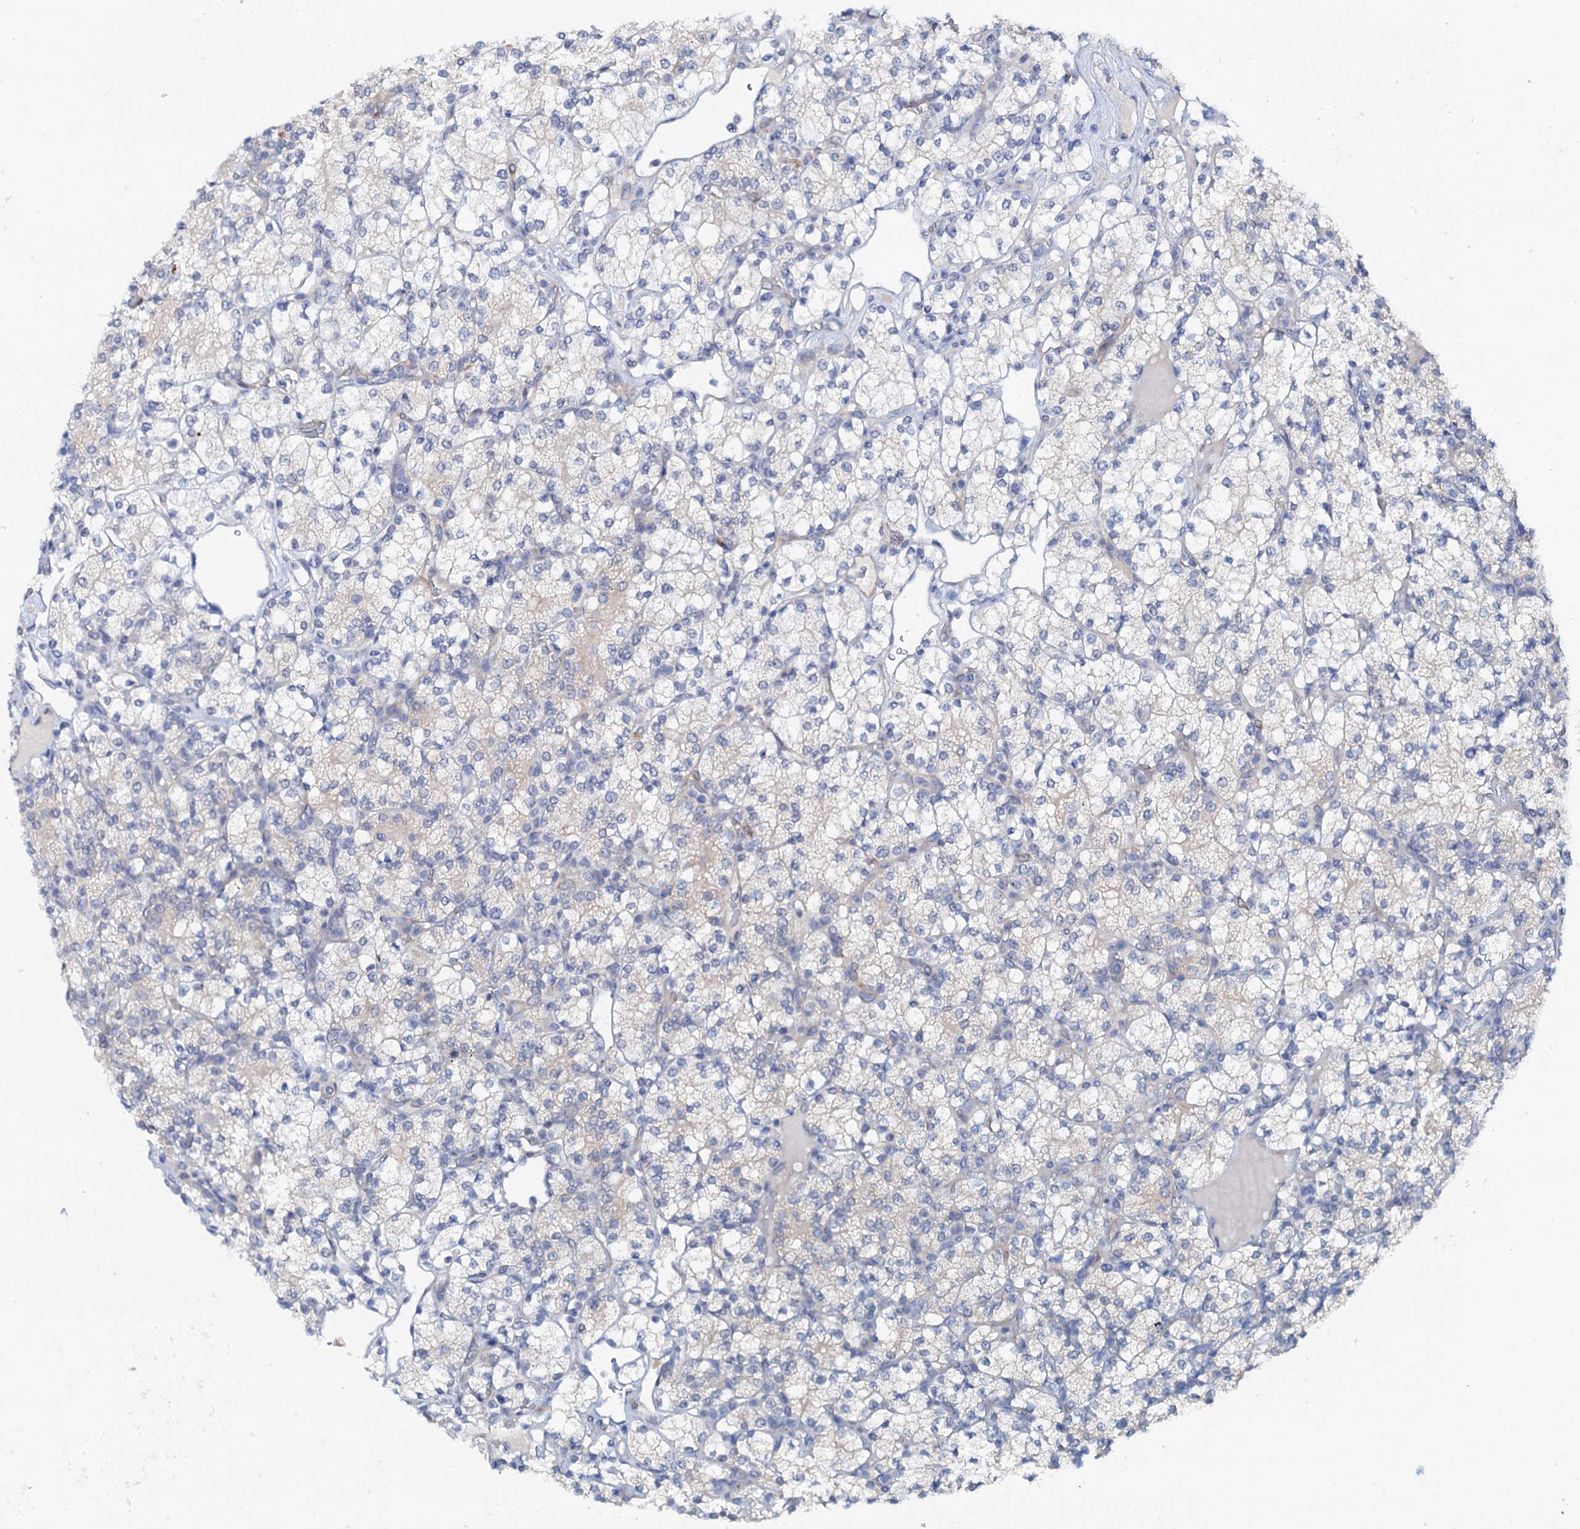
{"staining": {"intensity": "negative", "quantity": "none", "location": "none"}, "tissue": "renal cancer", "cell_type": "Tumor cells", "image_type": "cancer", "snomed": [{"axis": "morphology", "description": "Adenocarcinoma, NOS"}, {"axis": "topography", "description": "Kidney"}], "caption": "Immunohistochemistry histopathology image of renal cancer stained for a protein (brown), which shows no positivity in tumor cells.", "gene": "SHROOM1", "patient": {"sex": "male", "age": 77}}